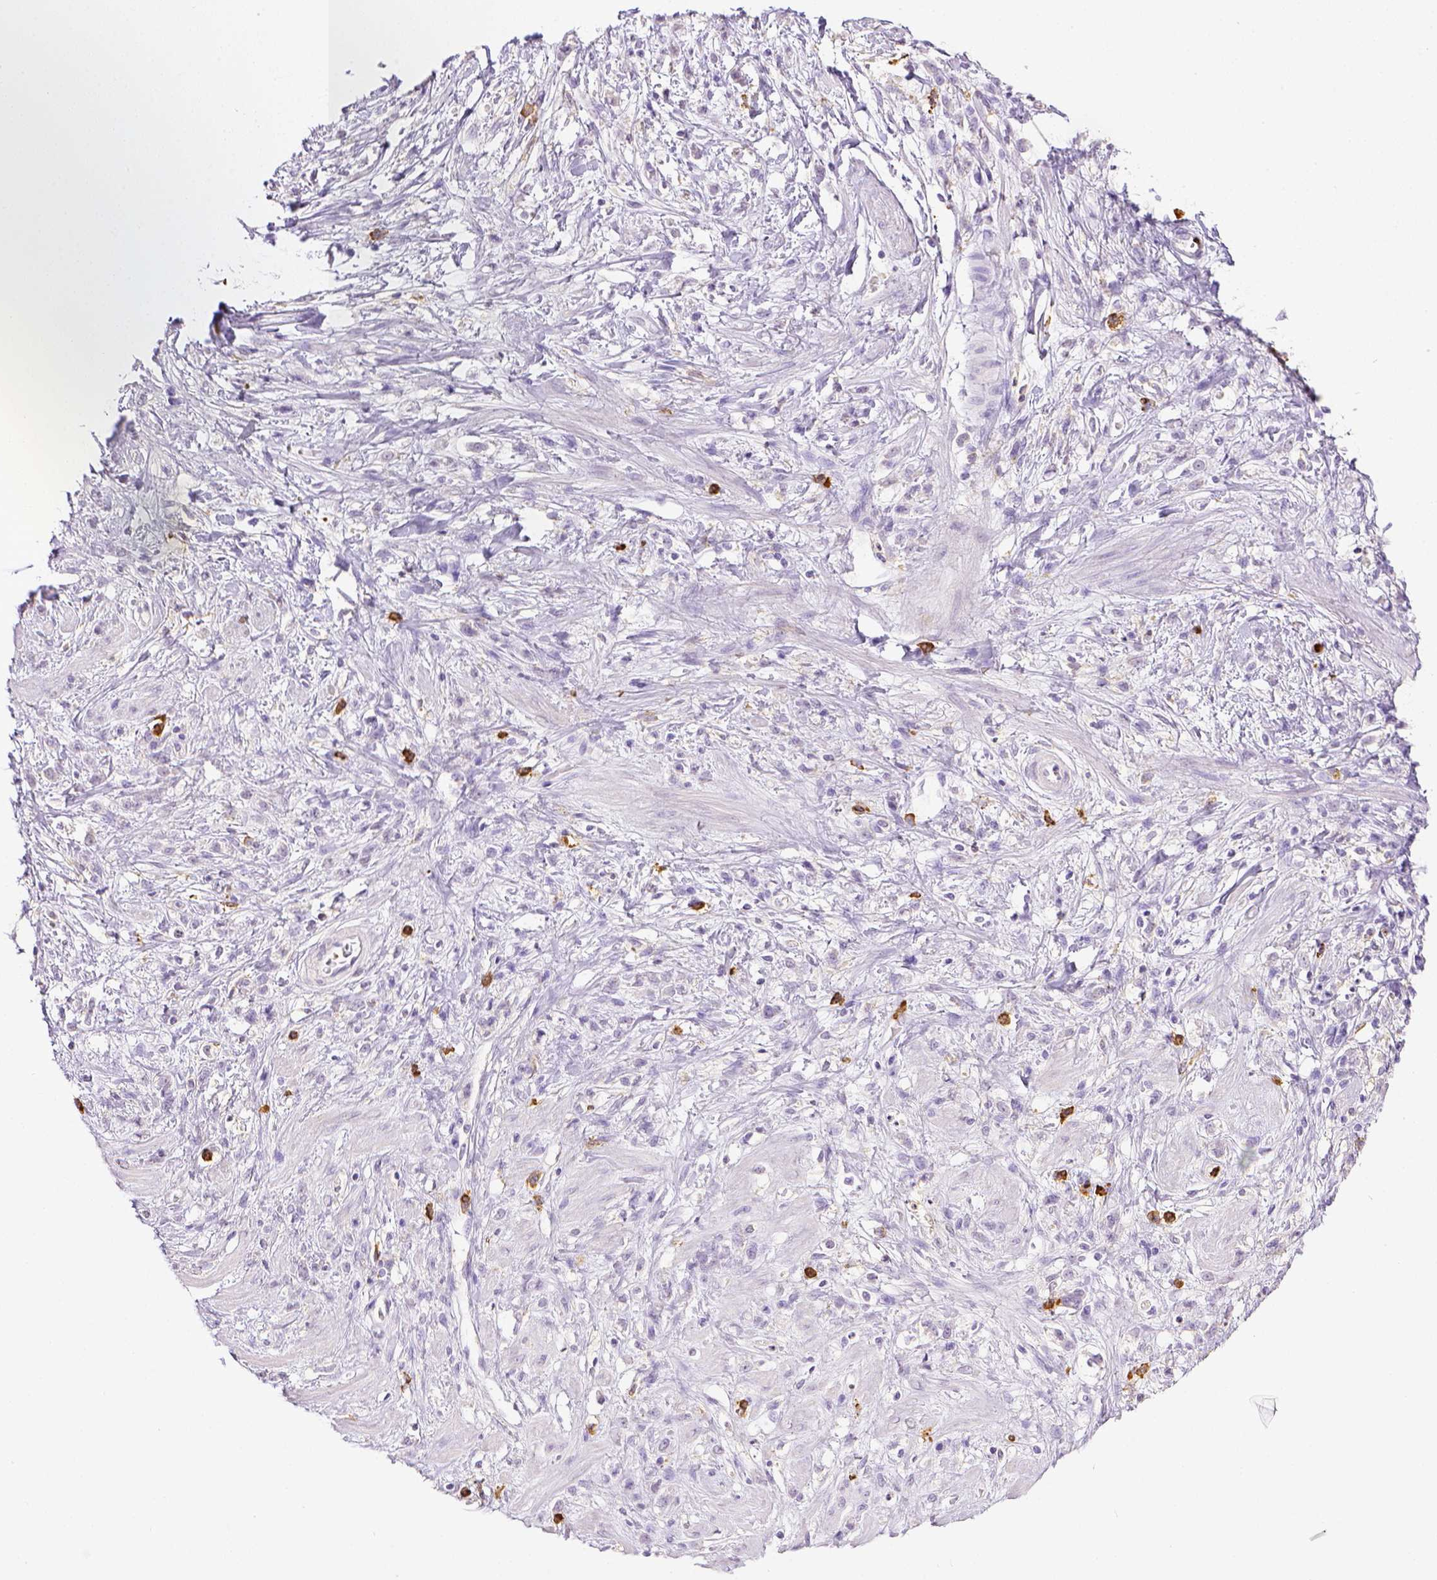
{"staining": {"intensity": "negative", "quantity": "none", "location": "none"}, "tissue": "stomach cancer", "cell_type": "Tumor cells", "image_type": "cancer", "snomed": [{"axis": "morphology", "description": "Adenocarcinoma, NOS"}, {"axis": "topography", "description": "Stomach"}], "caption": "There is no significant positivity in tumor cells of adenocarcinoma (stomach).", "gene": "ITGAM", "patient": {"sex": "female", "age": 60}}